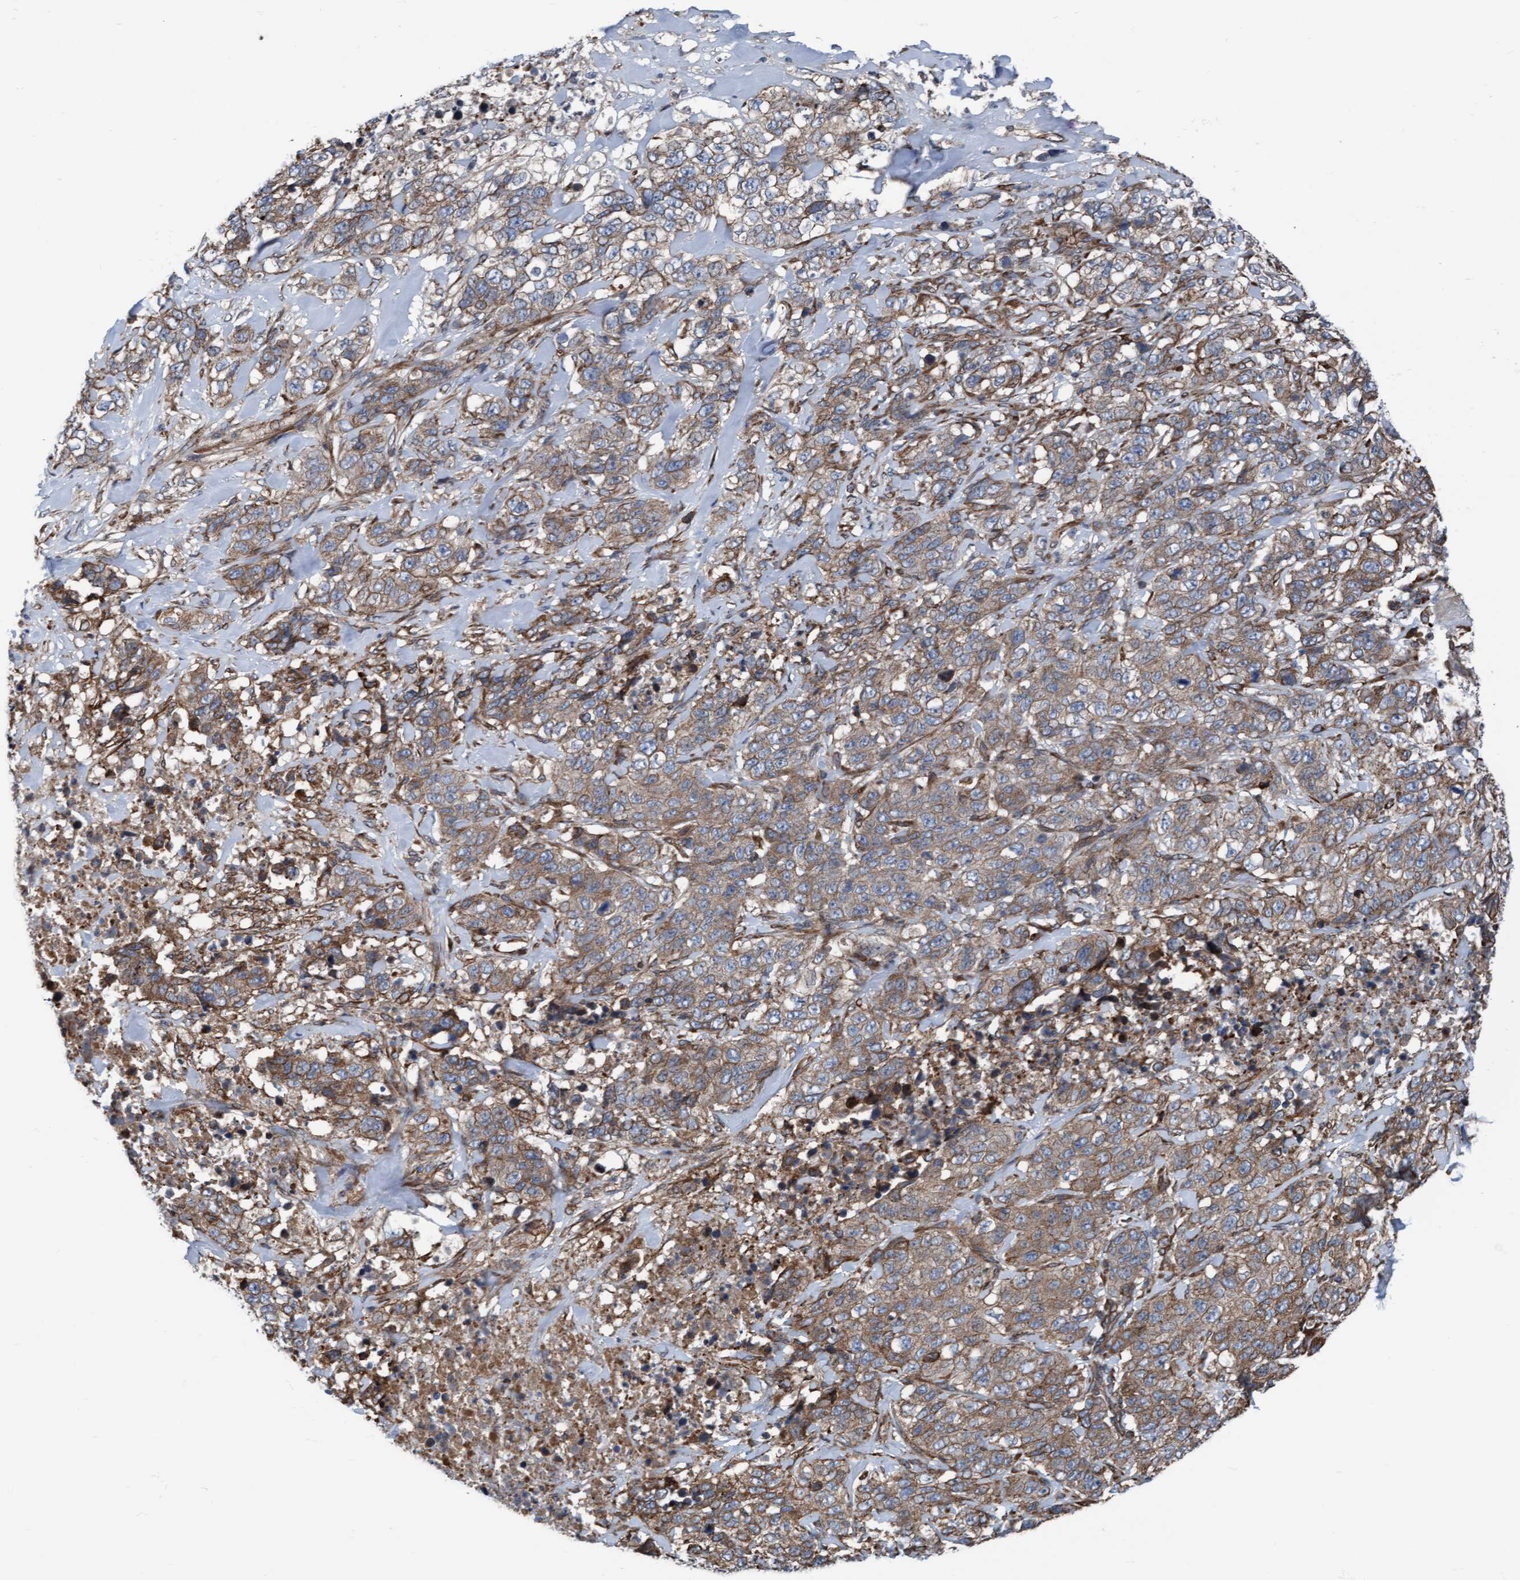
{"staining": {"intensity": "weak", "quantity": ">75%", "location": "cytoplasmic/membranous"}, "tissue": "stomach cancer", "cell_type": "Tumor cells", "image_type": "cancer", "snomed": [{"axis": "morphology", "description": "Adenocarcinoma, NOS"}, {"axis": "topography", "description": "Stomach"}], "caption": "About >75% of tumor cells in stomach cancer show weak cytoplasmic/membranous protein staining as visualized by brown immunohistochemical staining.", "gene": "RAP1GAP2", "patient": {"sex": "male", "age": 48}}